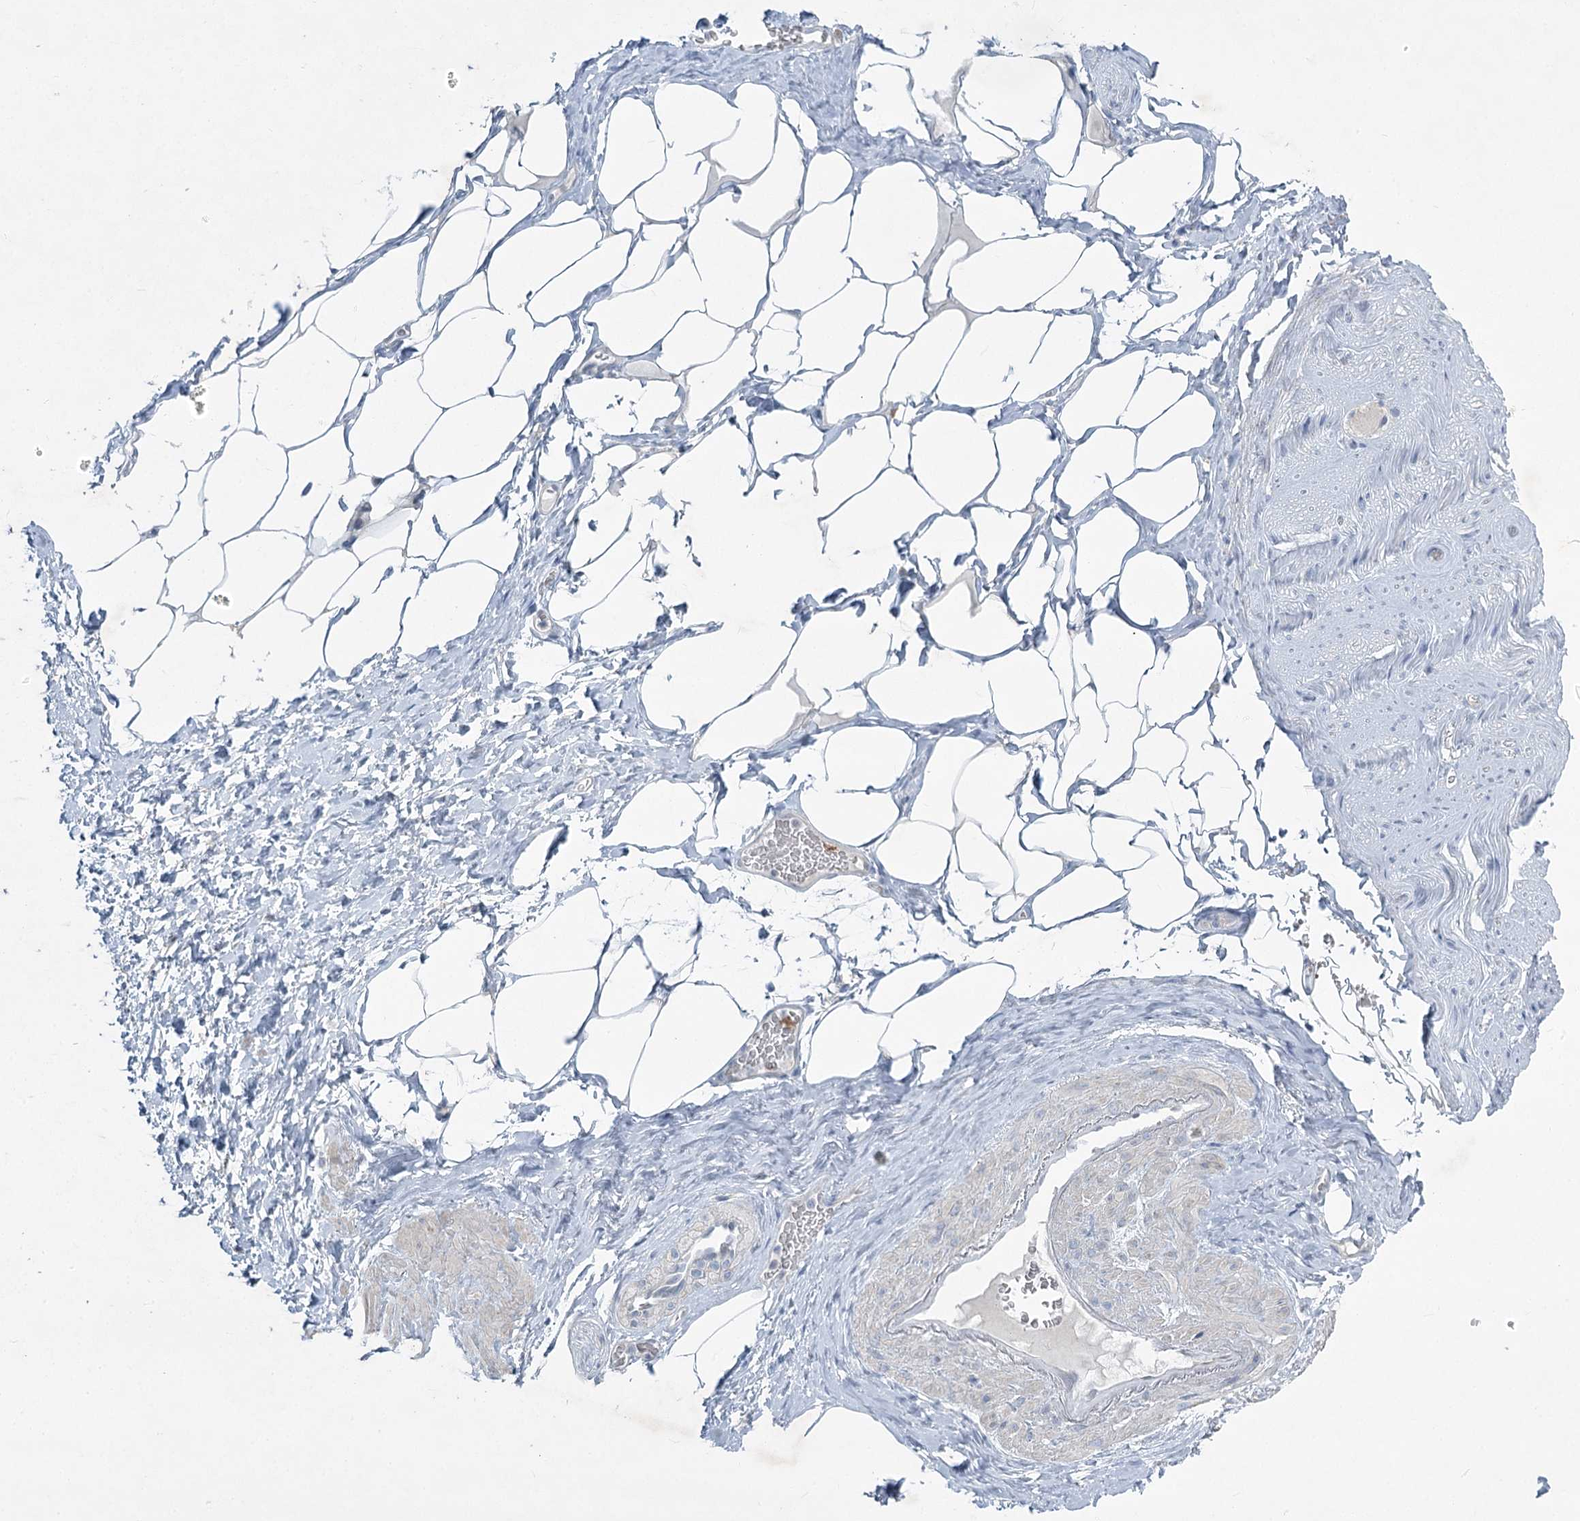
{"staining": {"intensity": "negative", "quantity": "none", "location": "none"}, "tissue": "adipose tissue", "cell_type": "Adipocytes", "image_type": "normal", "snomed": [{"axis": "morphology", "description": "Normal tissue, NOS"}, {"axis": "morphology", "description": "Adenocarcinoma, Low grade"}, {"axis": "topography", "description": "Prostate"}, {"axis": "topography", "description": "Peripheral nerve tissue"}], "caption": "A high-resolution photomicrograph shows IHC staining of normal adipose tissue, which demonstrates no significant staining in adipocytes. (Immunohistochemistry, brightfield microscopy, high magnification).", "gene": "ABITRAM", "patient": {"sex": "male", "age": 63}}